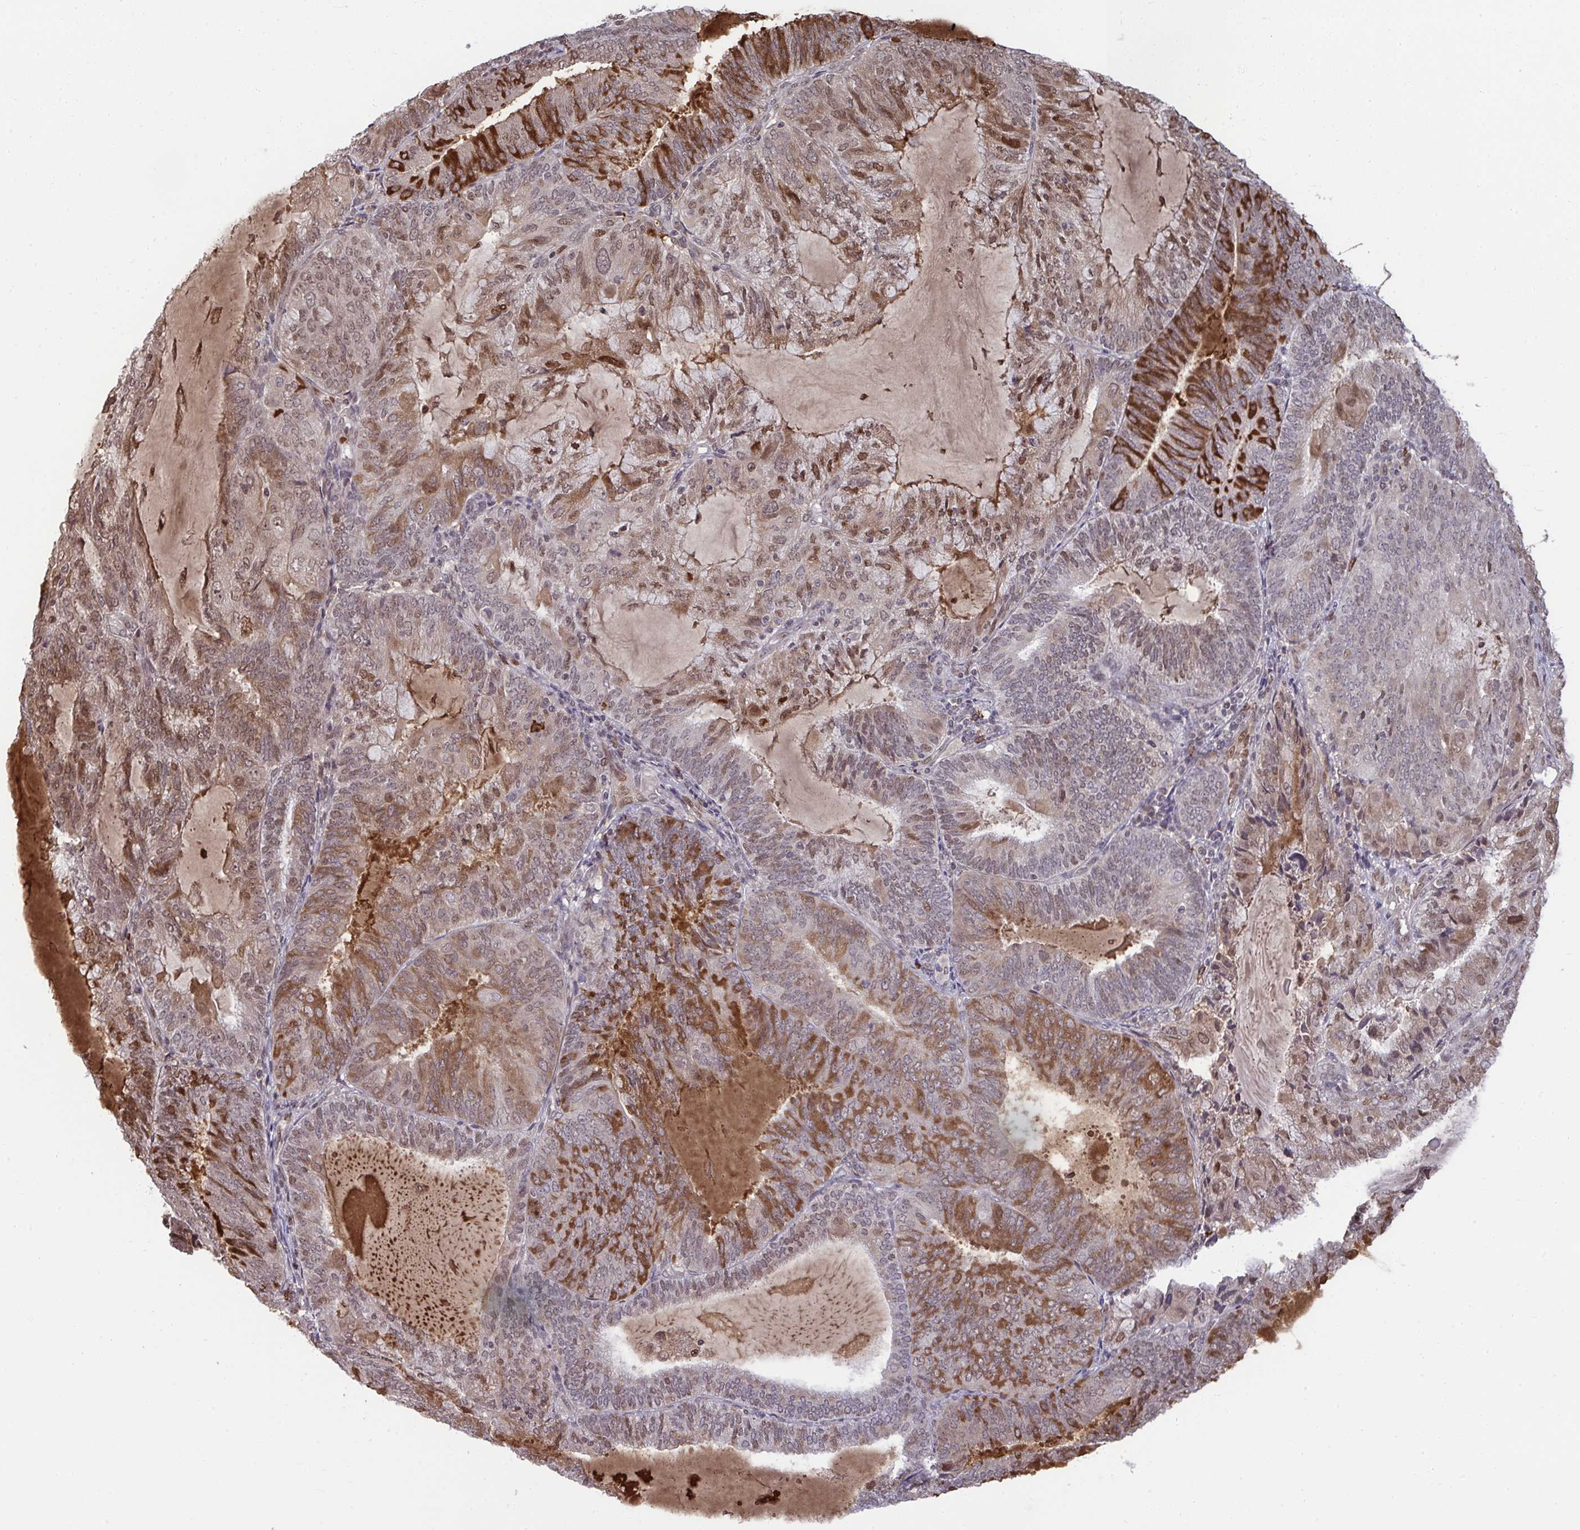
{"staining": {"intensity": "moderate", "quantity": ">75%", "location": "cytoplasmic/membranous,nuclear"}, "tissue": "endometrial cancer", "cell_type": "Tumor cells", "image_type": "cancer", "snomed": [{"axis": "morphology", "description": "Adenocarcinoma, NOS"}, {"axis": "topography", "description": "Endometrium"}], "caption": "Endometrial adenocarcinoma was stained to show a protein in brown. There is medium levels of moderate cytoplasmic/membranous and nuclear positivity in approximately >75% of tumor cells.", "gene": "UXT", "patient": {"sex": "female", "age": 81}}